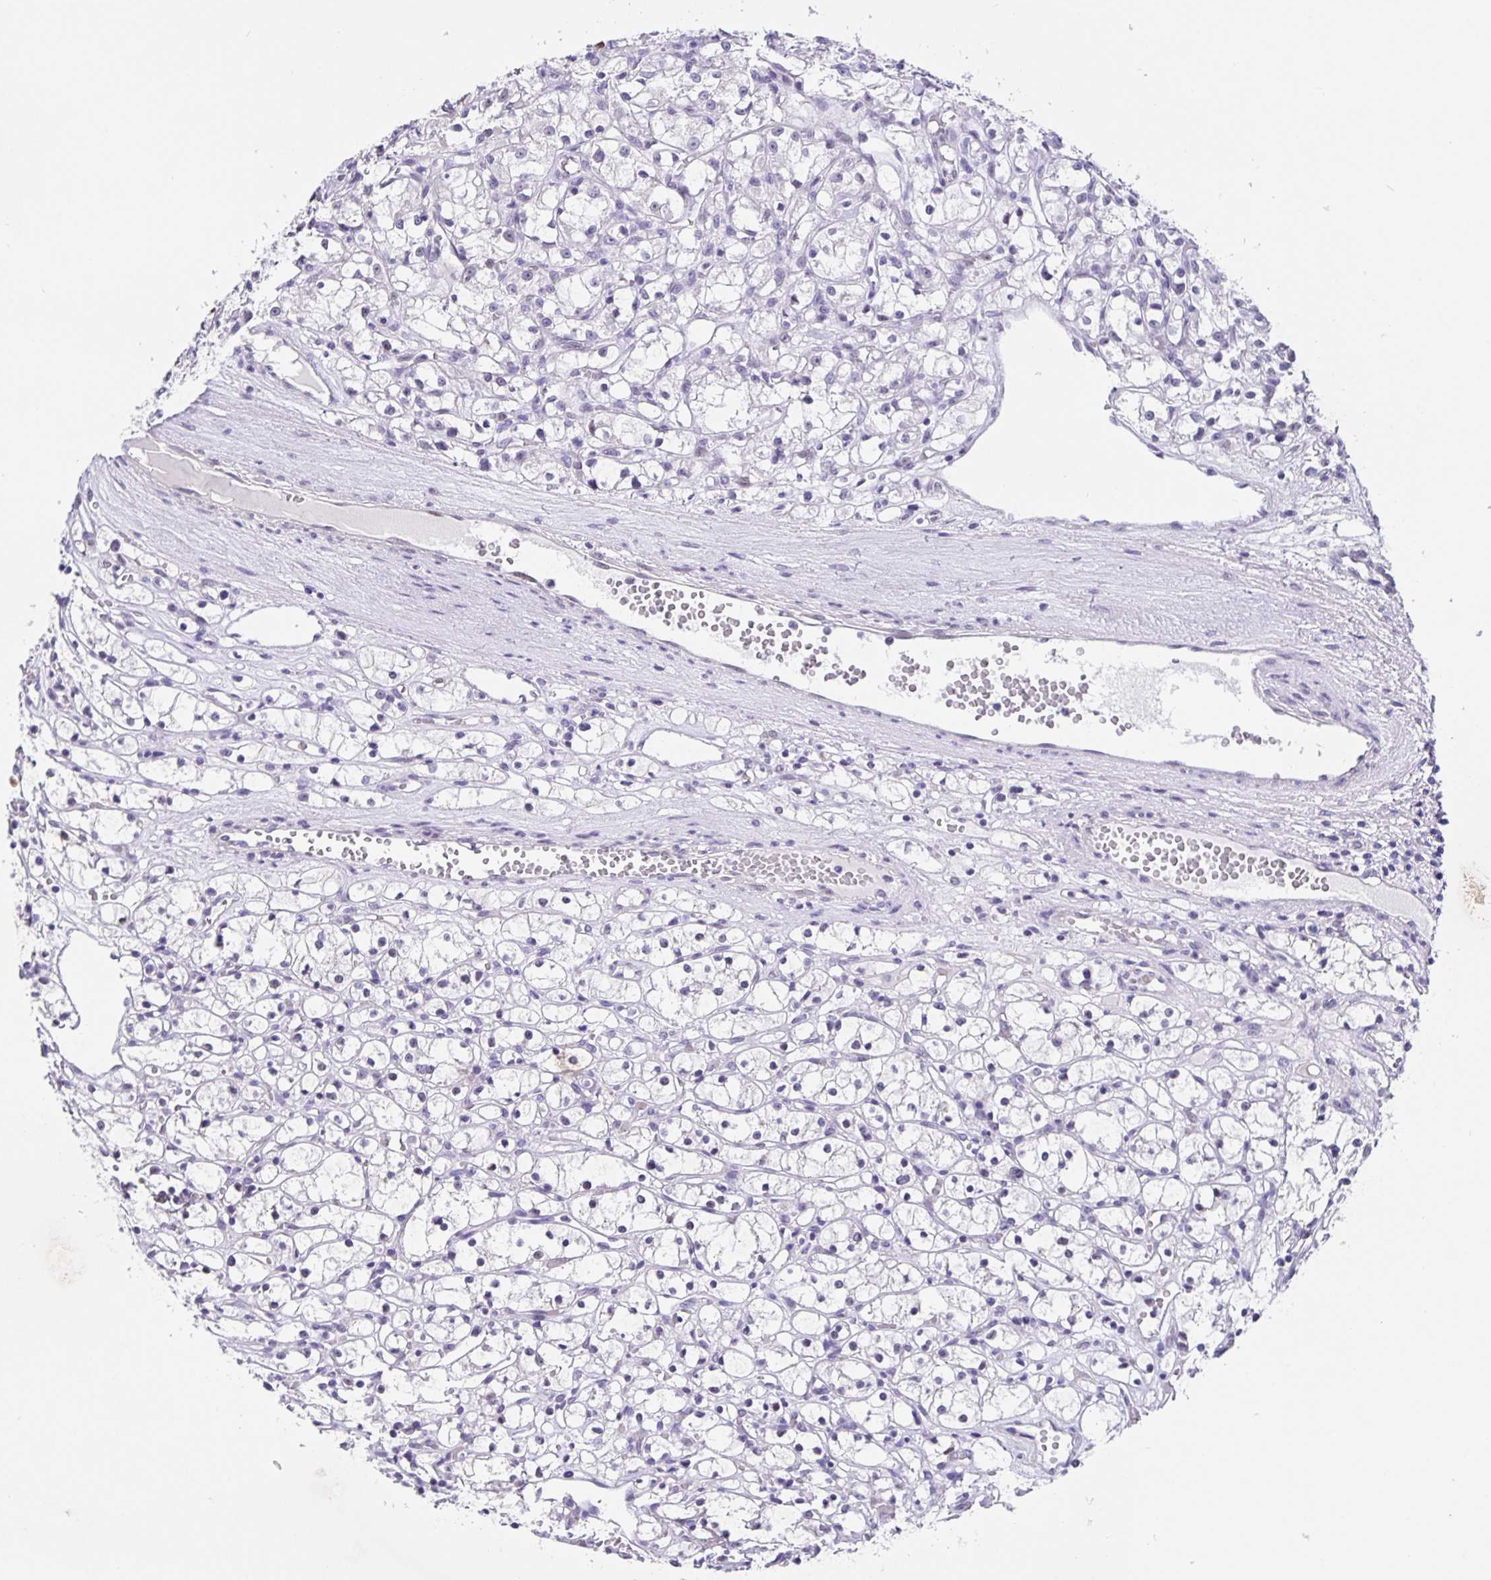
{"staining": {"intensity": "negative", "quantity": "none", "location": "none"}, "tissue": "renal cancer", "cell_type": "Tumor cells", "image_type": "cancer", "snomed": [{"axis": "morphology", "description": "Adenocarcinoma, NOS"}, {"axis": "topography", "description": "Kidney"}], "caption": "The image displays no significant positivity in tumor cells of renal cancer. (DAB immunohistochemistry (IHC), high magnification).", "gene": "FOSL2", "patient": {"sex": "female", "age": 59}}